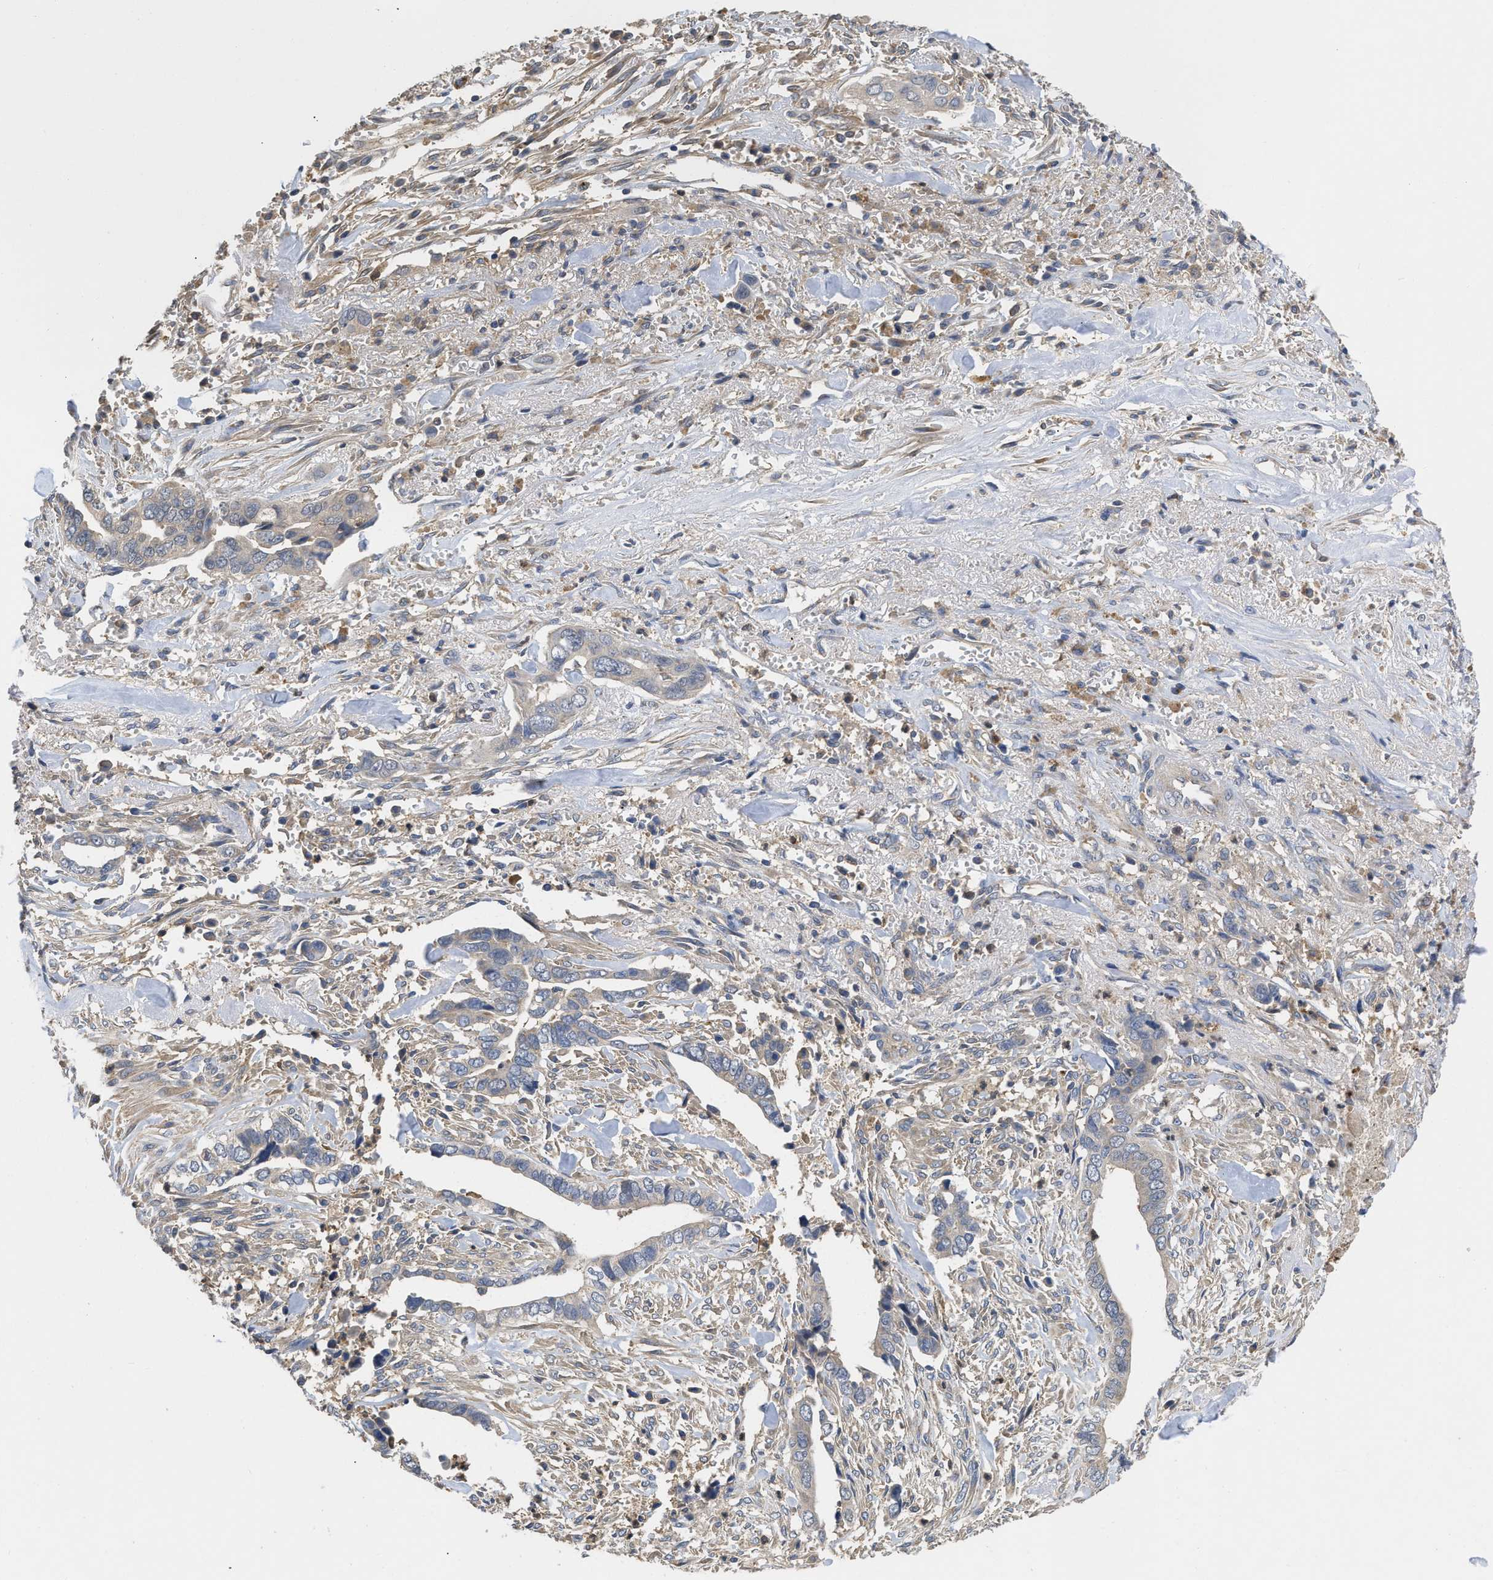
{"staining": {"intensity": "weak", "quantity": "<25%", "location": "cytoplasmic/membranous"}, "tissue": "liver cancer", "cell_type": "Tumor cells", "image_type": "cancer", "snomed": [{"axis": "morphology", "description": "Cholangiocarcinoma"}, {"axis": "topography", "description": "Liver"}], "caption": "This is an immunohistochemistry (IHC) histopathology image of human liver cancer. There is no positivity in tumor cells.", "gene": "RNF216", "patient": {"sex": "female", "age": 79}}